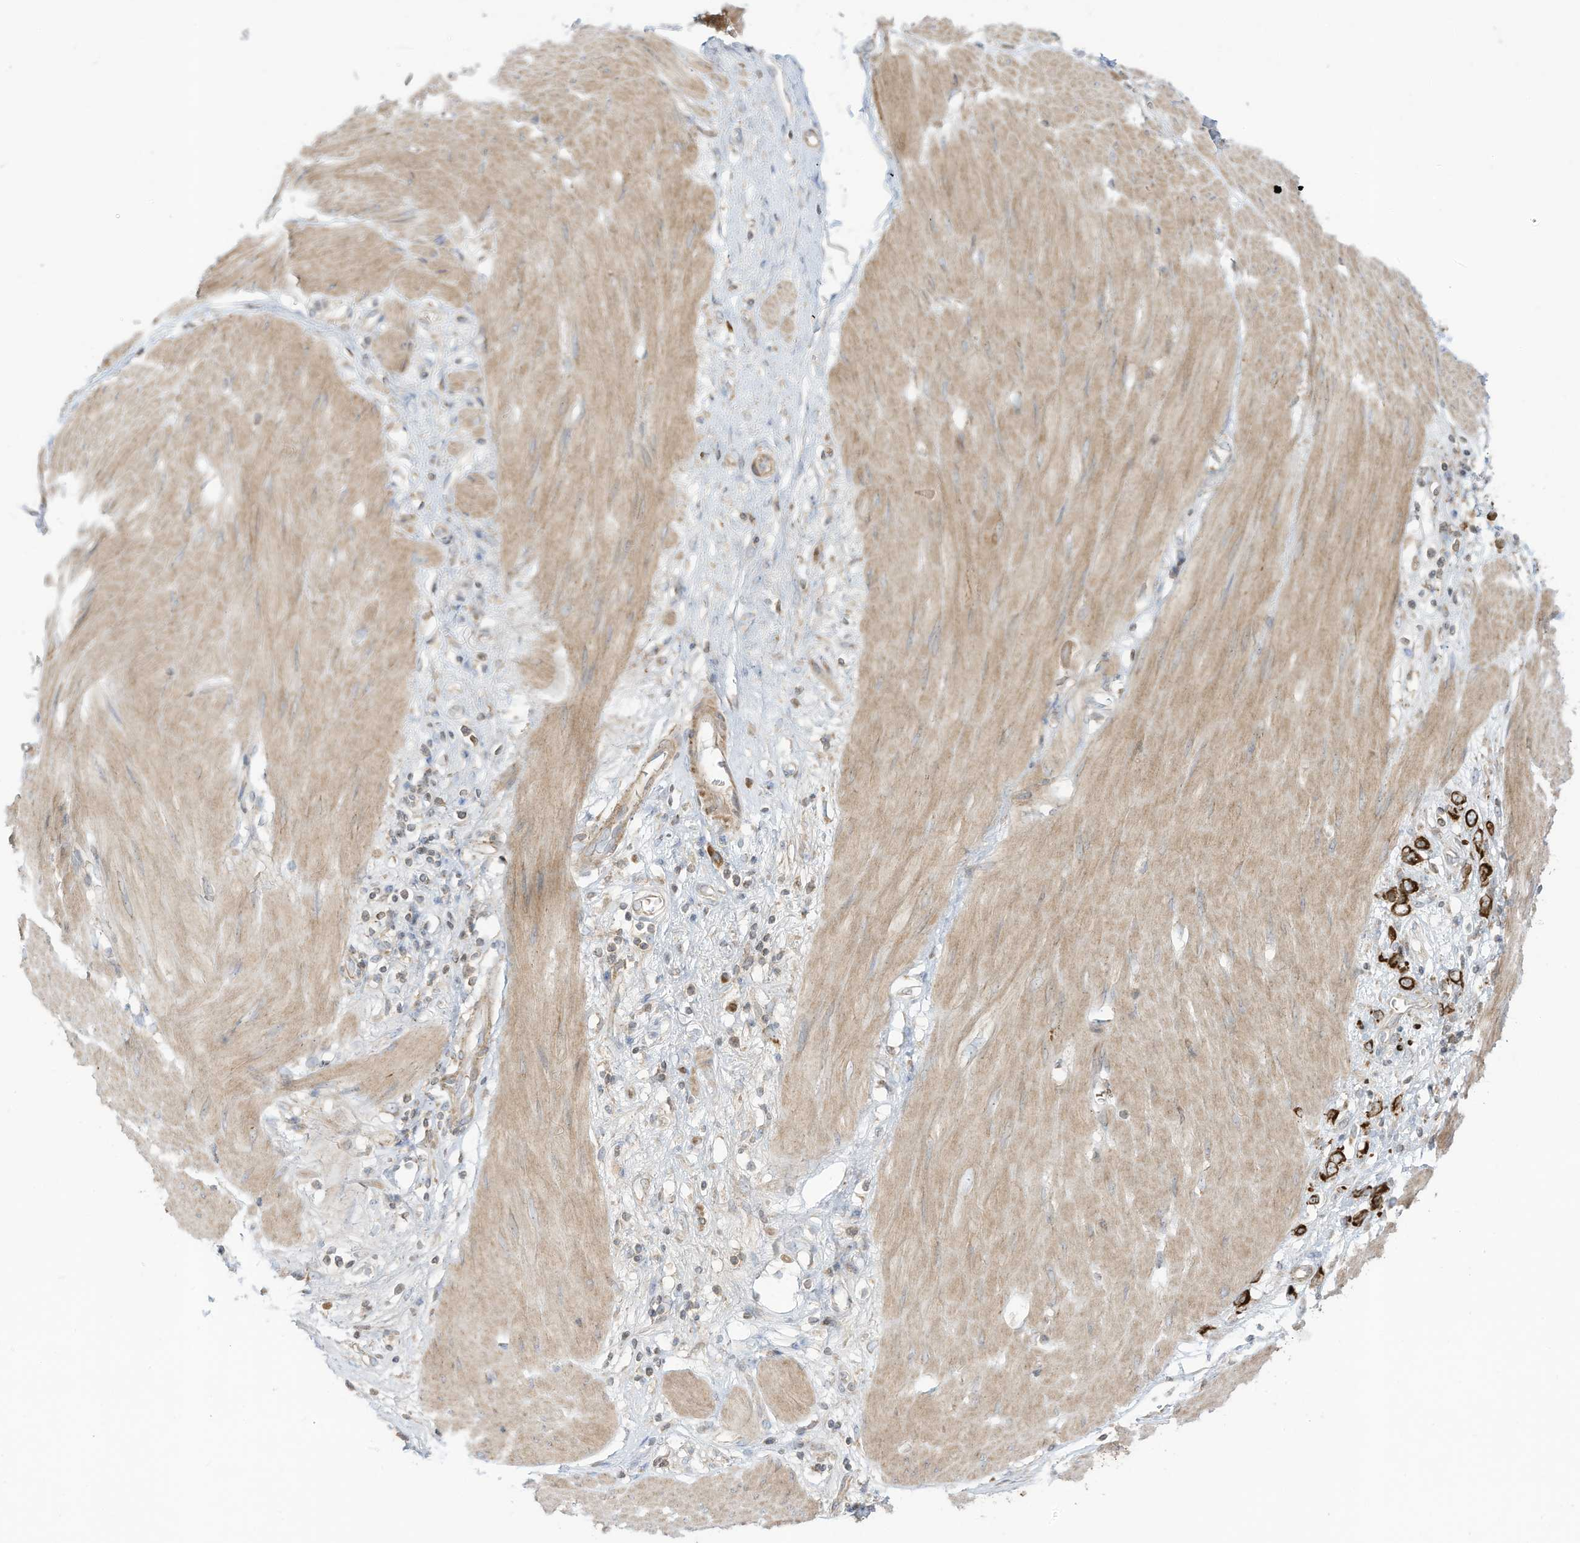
{"staining": {"intensity": "strong", "quantity": ">75%", "location": "cytoplasmic/membranous"}, "tissue": "stomach cancer", "cell_type": "Tumor cells", "image_type": "cancer", "snomed": [{"axis": "morphology", "description": "Adenocarcinoma, NOS"}, {"axis": "topography", "description": "Stomach"}], "caption": "DAB immunohistochemical staining of stomach adenocarcinoma demonstrates strong cytoplasmic/membranous protein positivity in approximately >75% of tumor cells.", "gene": "CGAS", "patient": {"sex": "female", "age": 76}}